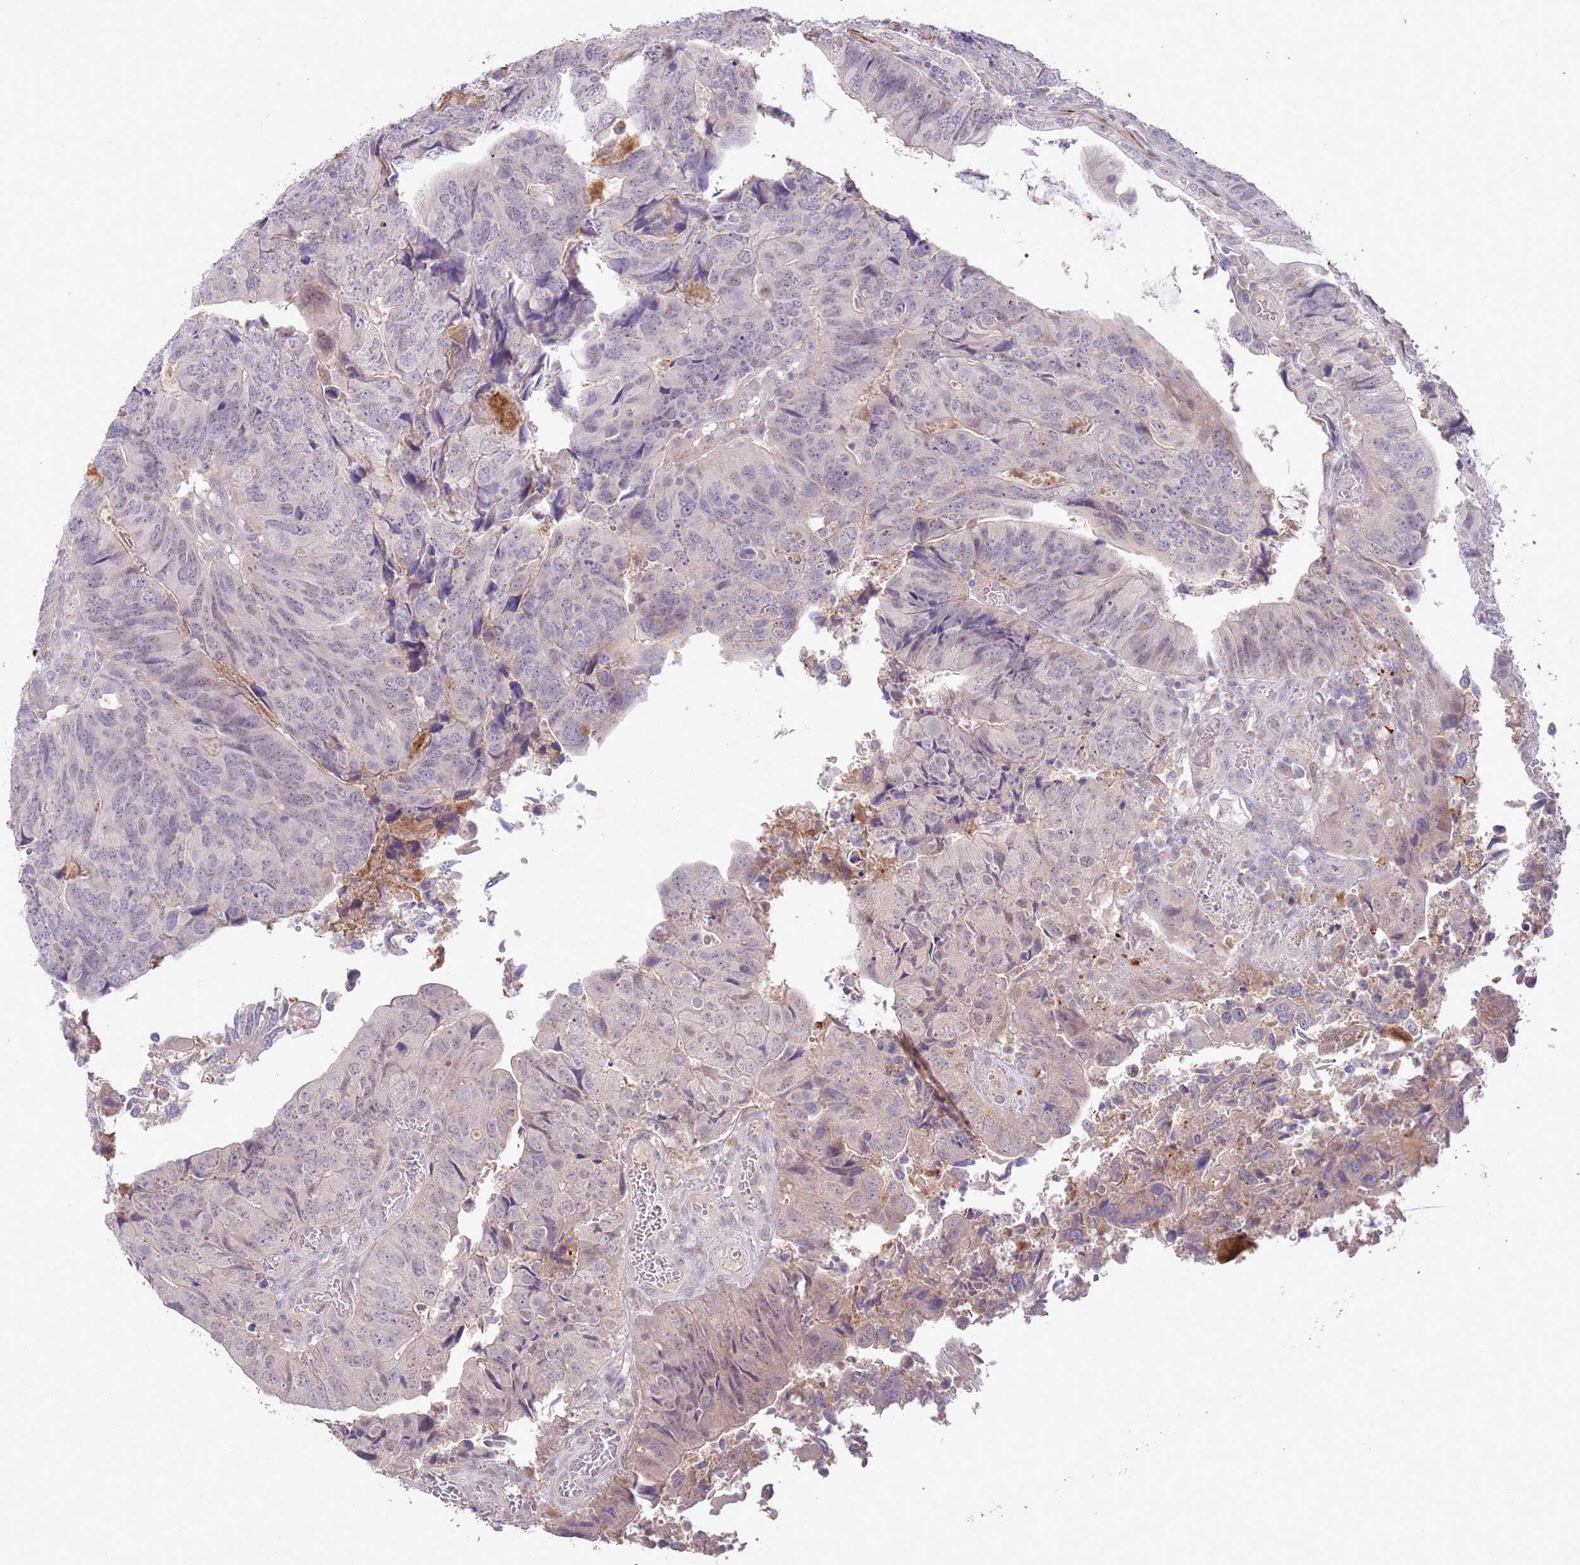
{"staining": {"intensity": "weak", "quantity": "<25%", "location": "cytoplasmic/membranous"}, "tissue": "colorectal cancer", "cell_type": "Tumor cells", "image_type": "cancer", "snomed": [{"axis": "morphology", "description": "Adenocarcinoma, NOS"}, {"axis": "topography", "description": "Colon"}], "caption": "The photomicrograph shows no significant positivity in tumor cells of colorectal cancer.", "gene": "CCNI", "patient": {"sex": "female", "age": 67}}